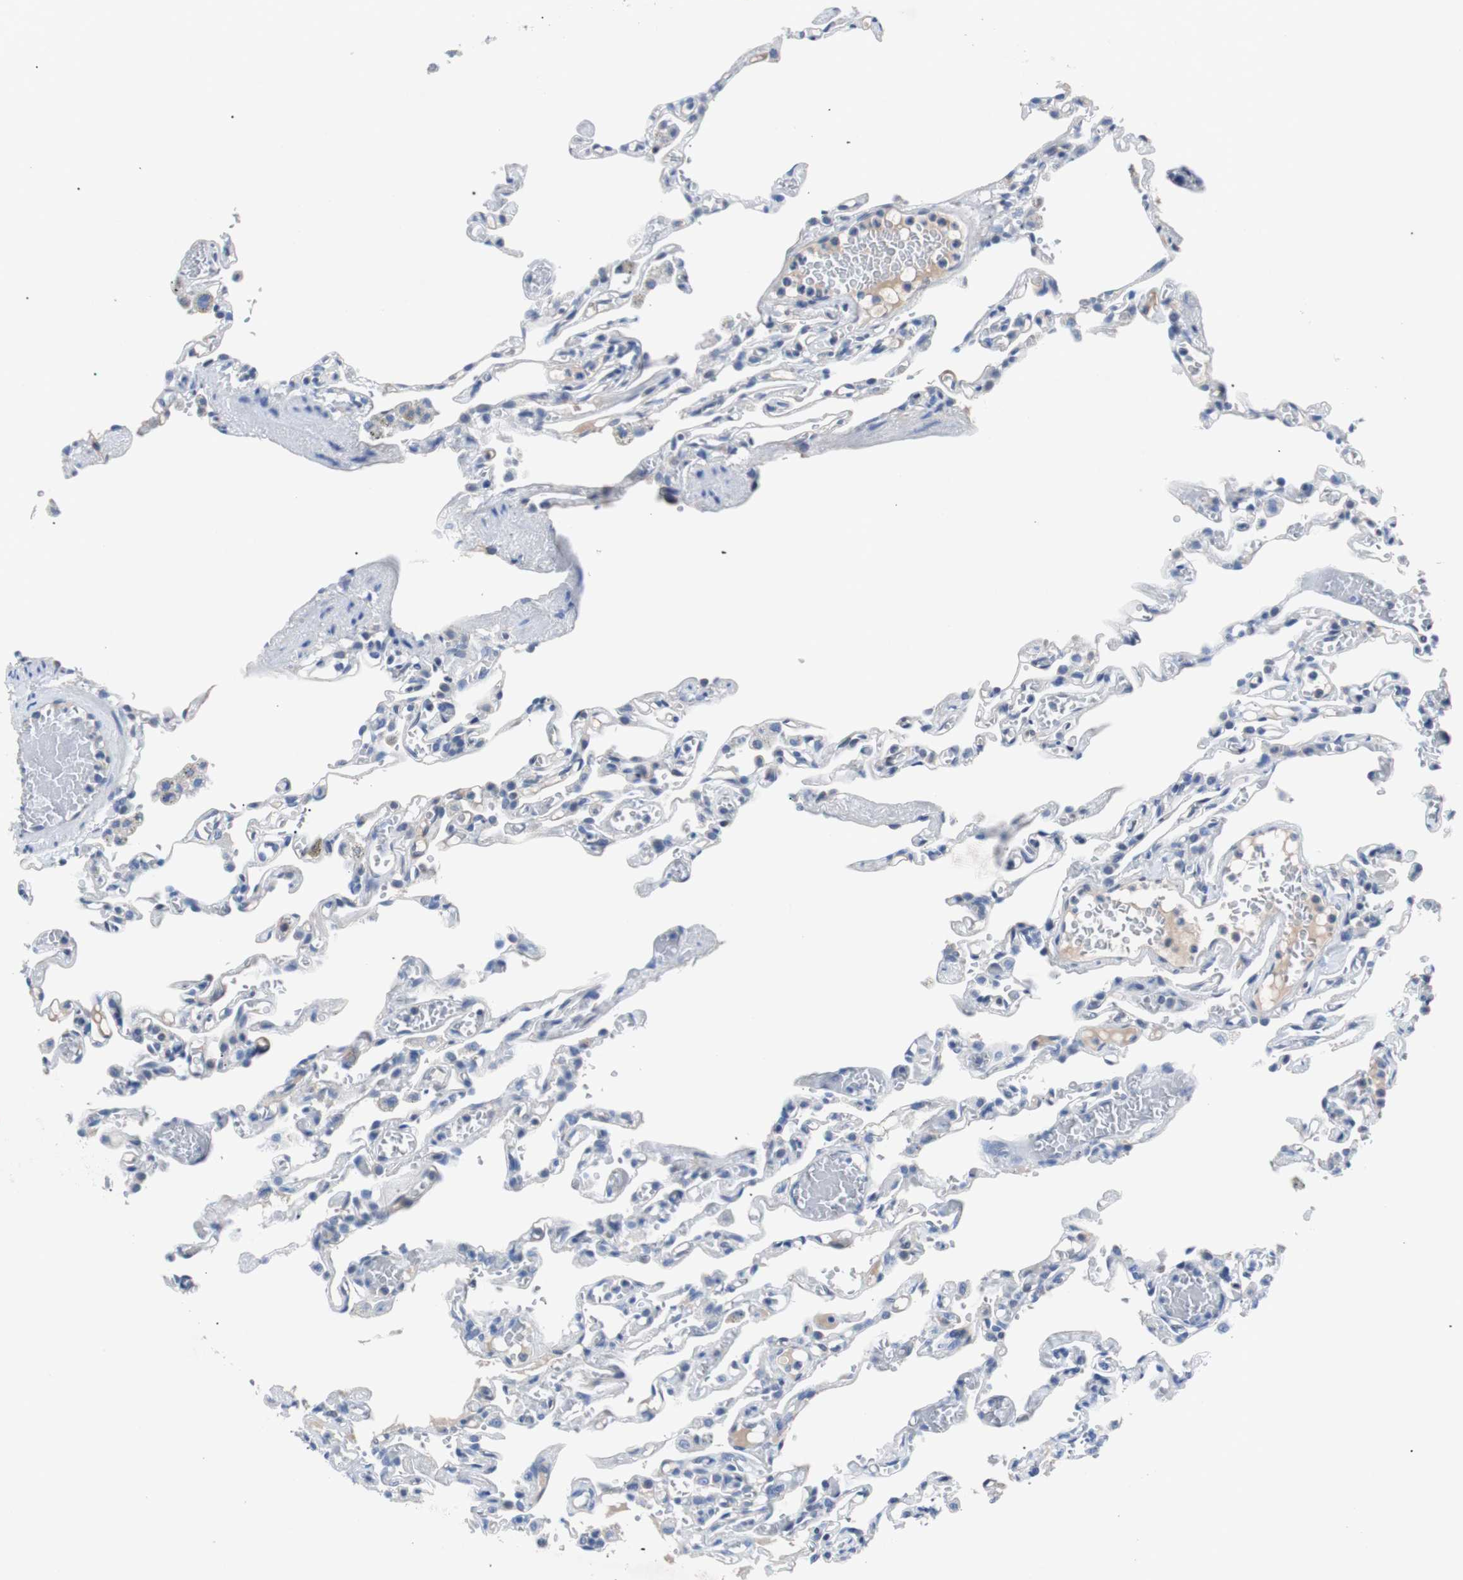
{"staining": {"intensity": "negative", "quantity": "none", "location": "none"}, "tissue": "lung", "cell_type": "Alveolar cells", "image_type": "normal", "snomed": [{"axis": "morphology", "description": "Normal tissue, NOS"}, {"axis": "topography", "description": "Lung"}], "caption": "Lung stained for a protein using immunohistochemistry (IHC) displays no staining alveolar cells.", "gene": "EEF2K", "patient": {"sex": "male", "age": 21}}